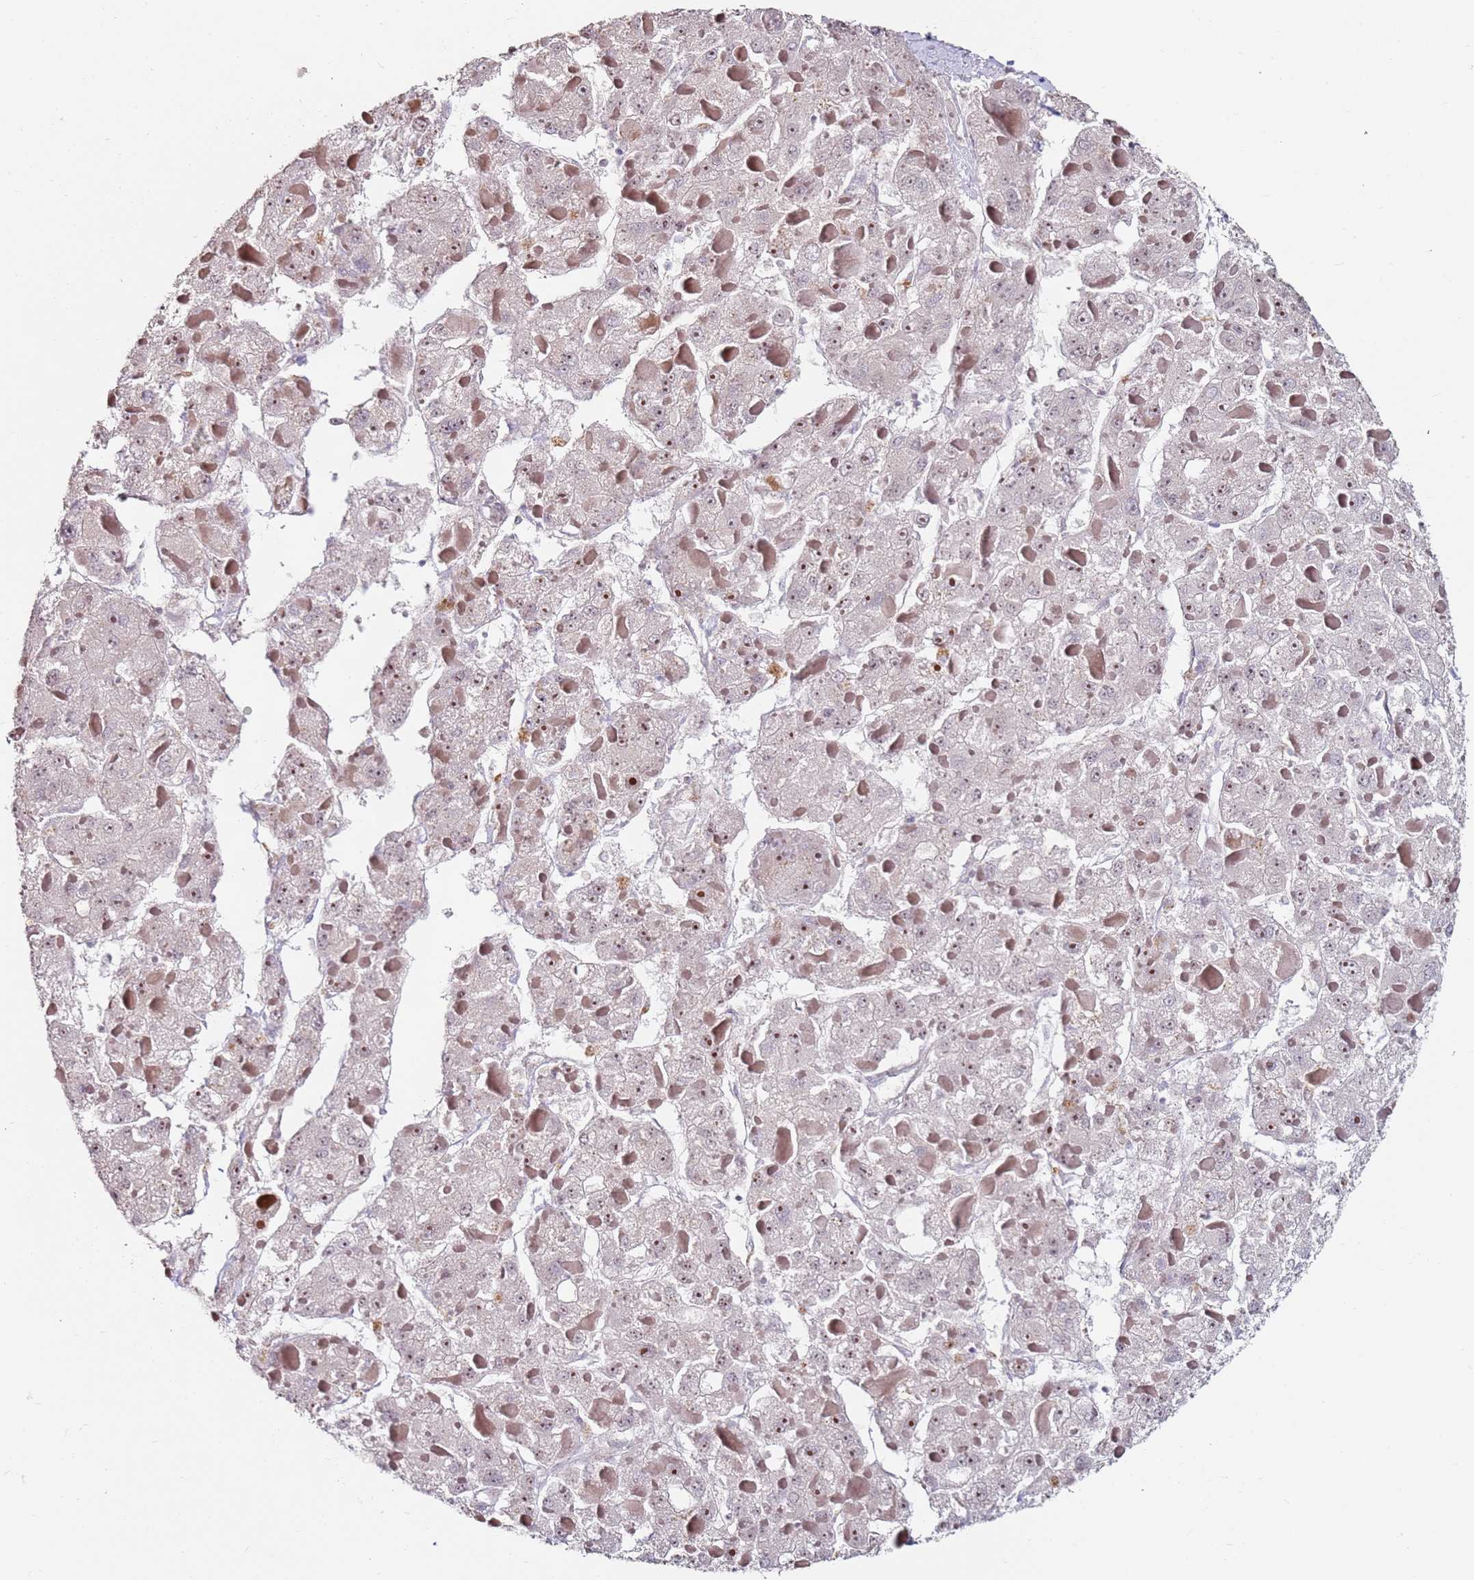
{"staining": {"intensity": "moderate", "quantity": "25%-75%", "location": "nuclear"}, "tissue": "liver cancer", "cell_type": "Tumor cells", "image_type": "cancer", "snomed": [{"axis": "morphology", "description": "Carcinoma, Hepatocellular, NOS"}, {"axis": "topography", "description": "Liver"}], "caption": "Immunohistochemistry (IHC) image of liver cancer (hepatocellular carcinoma) stained for a protein (brown), which reveals medium levels of moderate nuclear expression in approximately 25%-75% of tumor cells.", "gene": "RARS2", "patient": {"sex": "female", "age": 73}}